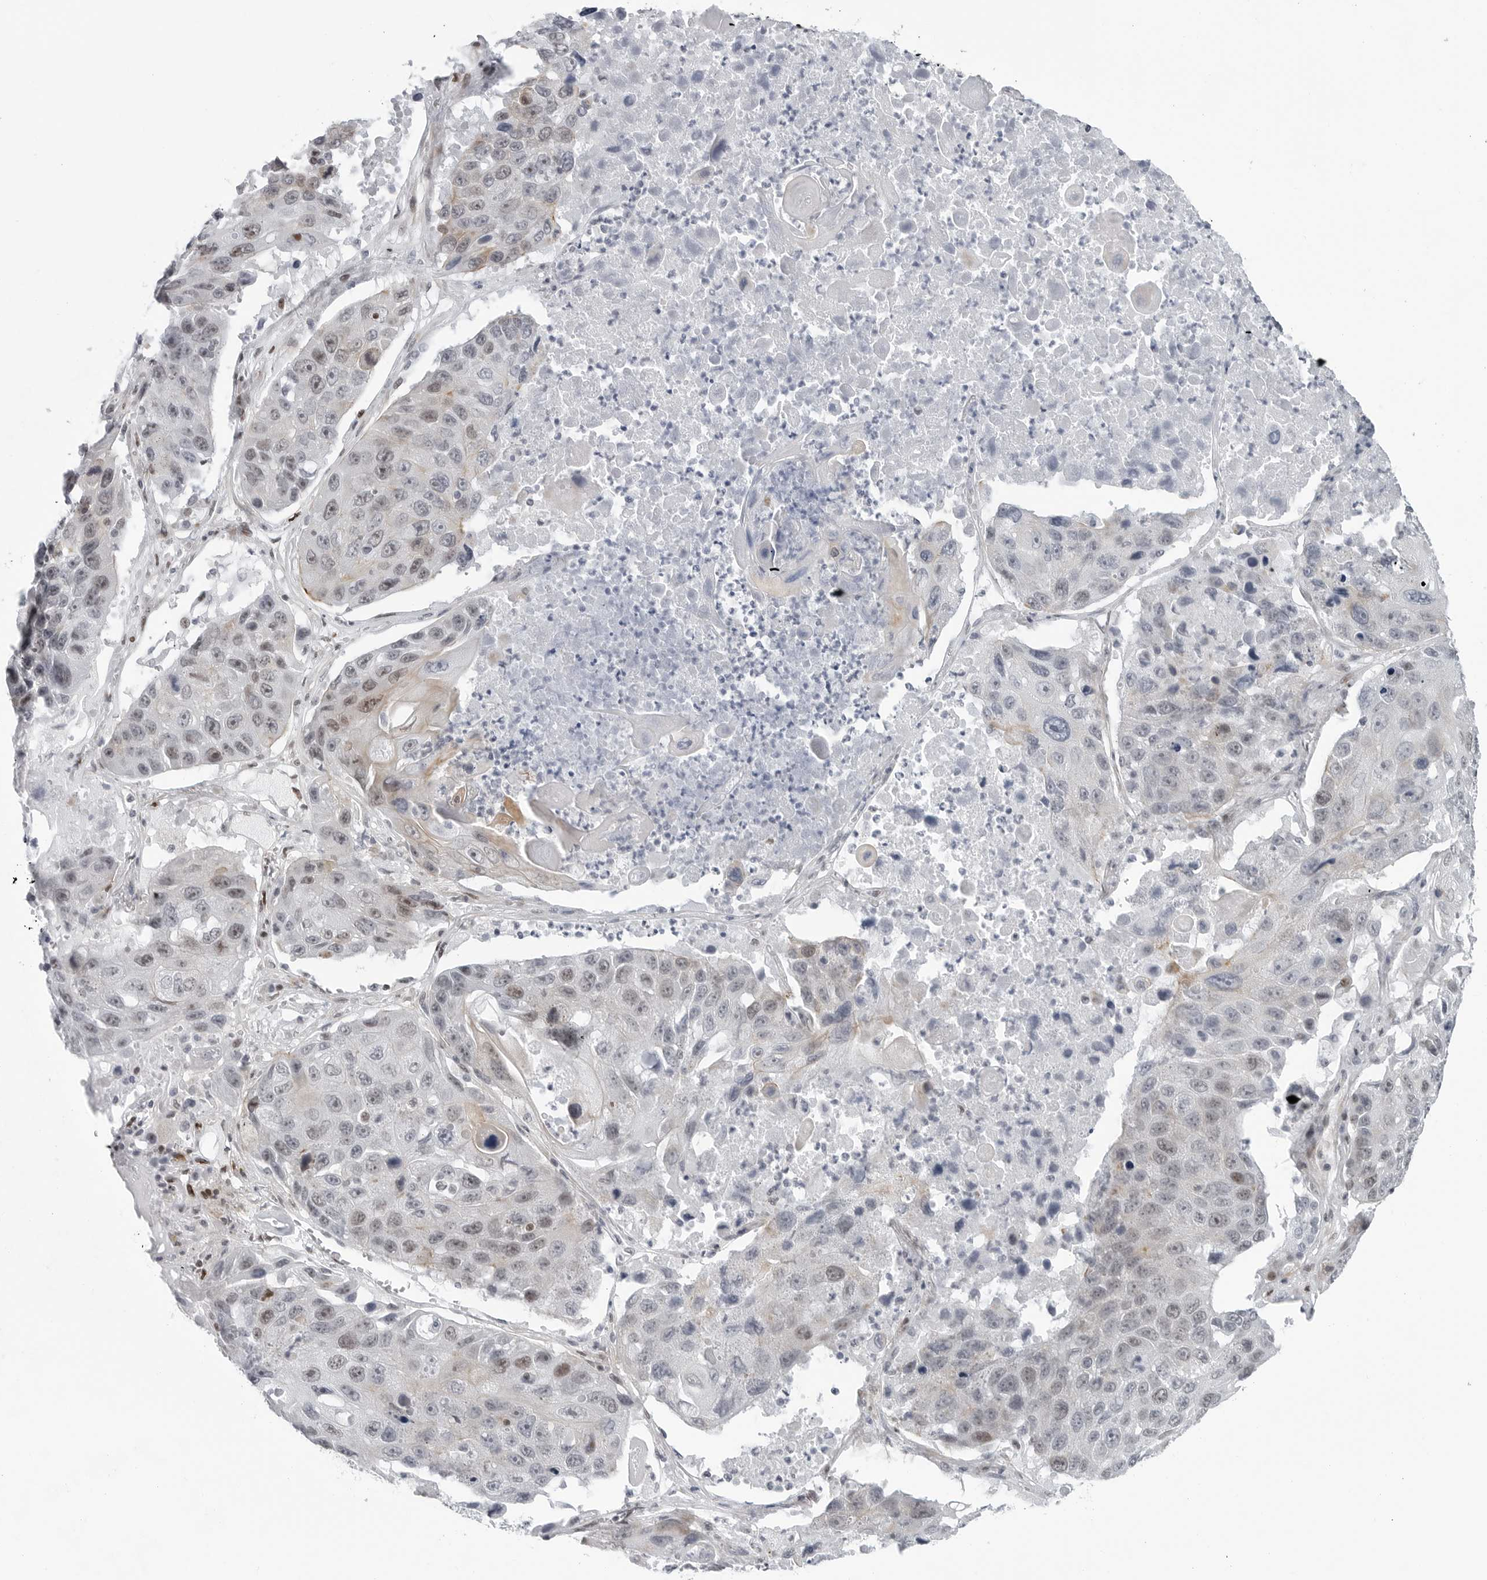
{"staining": {"intensity": "weak", "quantity": "<25%", "location": "nuclear"}, "tissue": "lung cancer", "cell_type": "Tumor cells", "image_type": "cancer", "snomed": [{"axis": "morphology", "description": "Squamous cell carcinoma, NOS"}, {"axis": "topography", "description": "Lung"}], "caption": "Histopathology image shows no protein expression in tumor cells of lung cancer tissue. The staining was performed using DAB (3,3'-diaminobenzidine) to visualize the protein expression in brown, while the nuclei were stained in blue with hematoxylin (Magnification: 20x).", "gene": "FAM135B", "patient": {"sex": "male", "age": 61}}